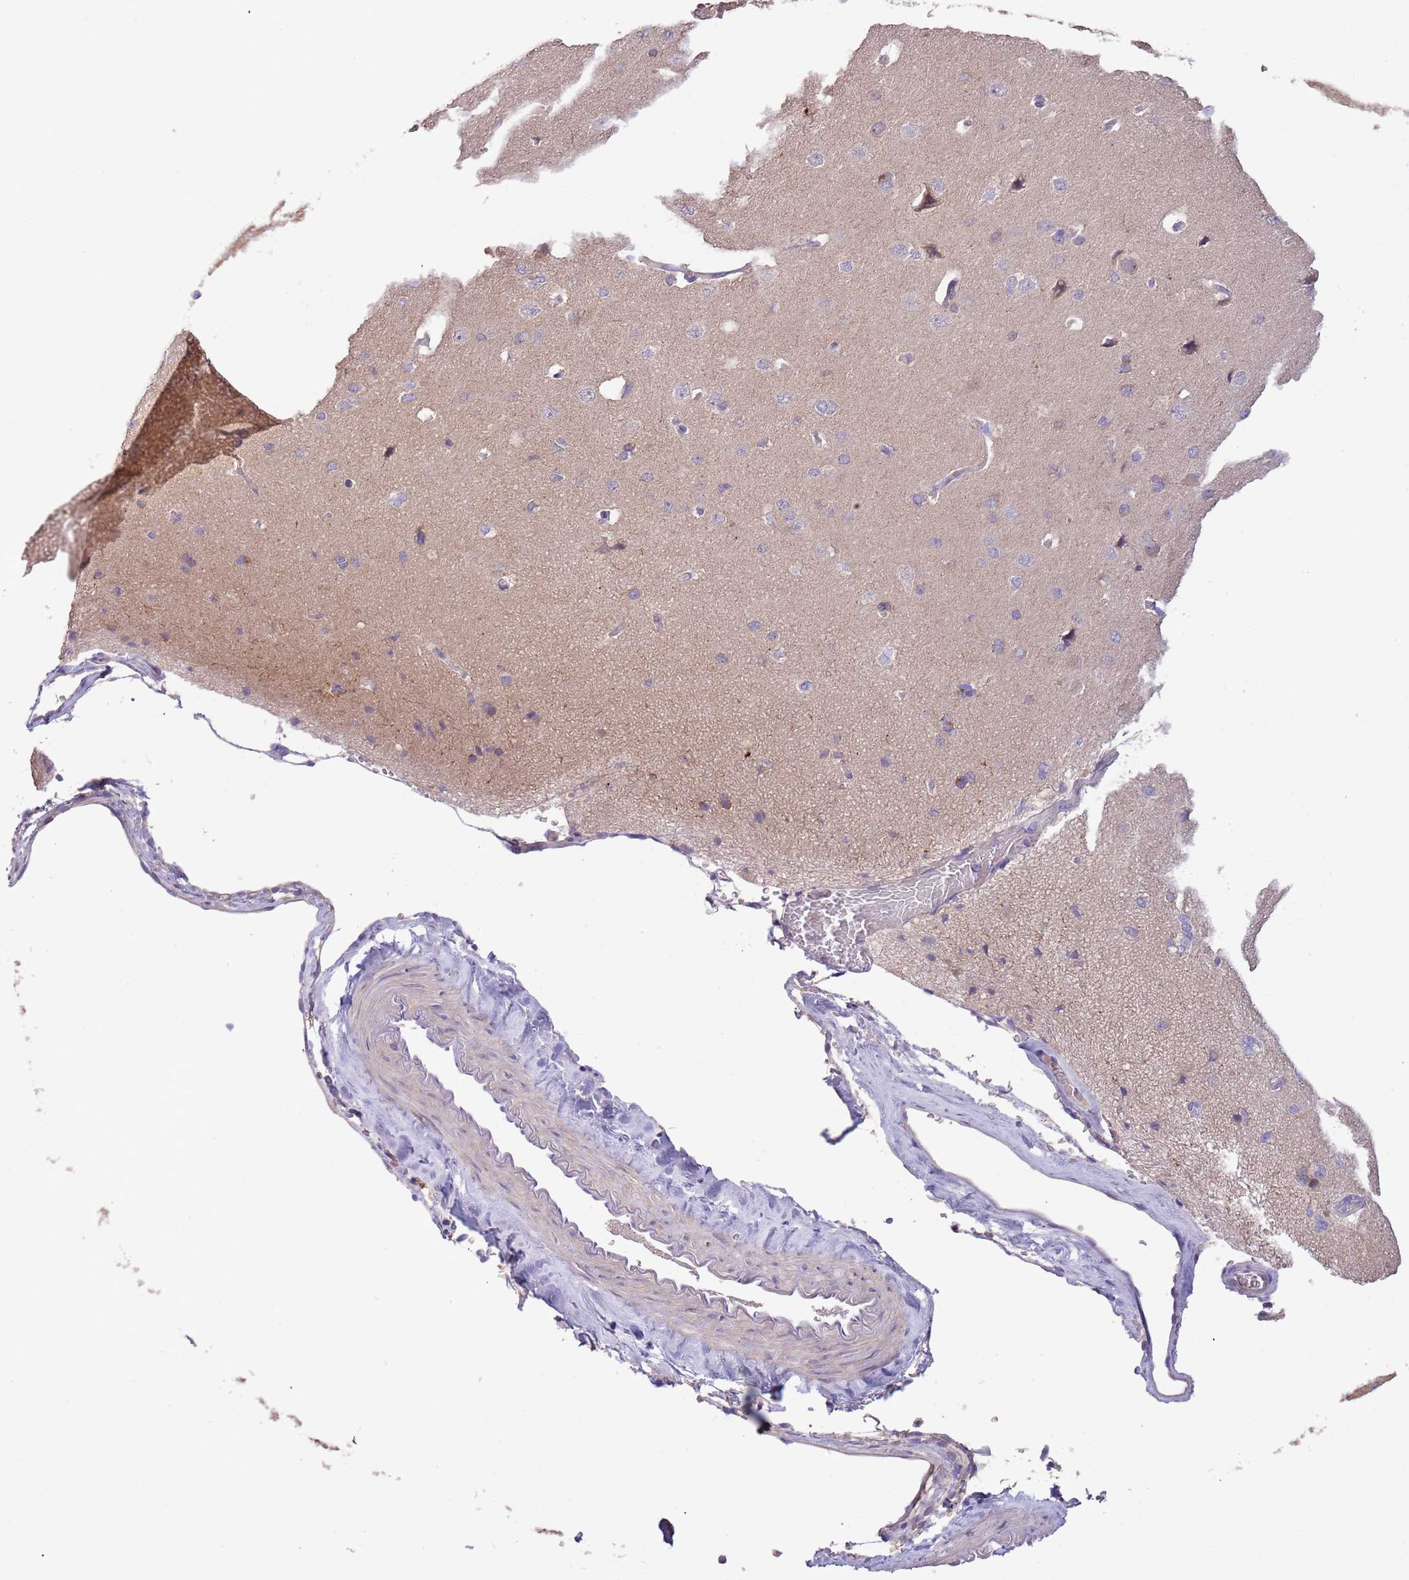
{"staining": {"intensity": "negative", "quantity": "none", "location": "none"}, "tissue": "cerebral cortex", "cell_type": "Endothelial cells", "image_type": "normal", "snomed": [{"axis": "morphology", "description": "Normal tissue, NOS"}, {"axis": "topography", "description": "Cerebral cortex"}], "caption": "This image is of unremarkable cerebral cortex stained with immunohistochemistry (IHC) to label a protein in brown with the nuclei are counter-stained blue. There is no expression in endothelial cells. The staining is performed using DAB (3,3'-diaminobenzidine) brown chromogen with nuclei counter-stained in using hematoxylin.", "gene": "ZNF658", "patient": {"sex": "male", "age": 62}}